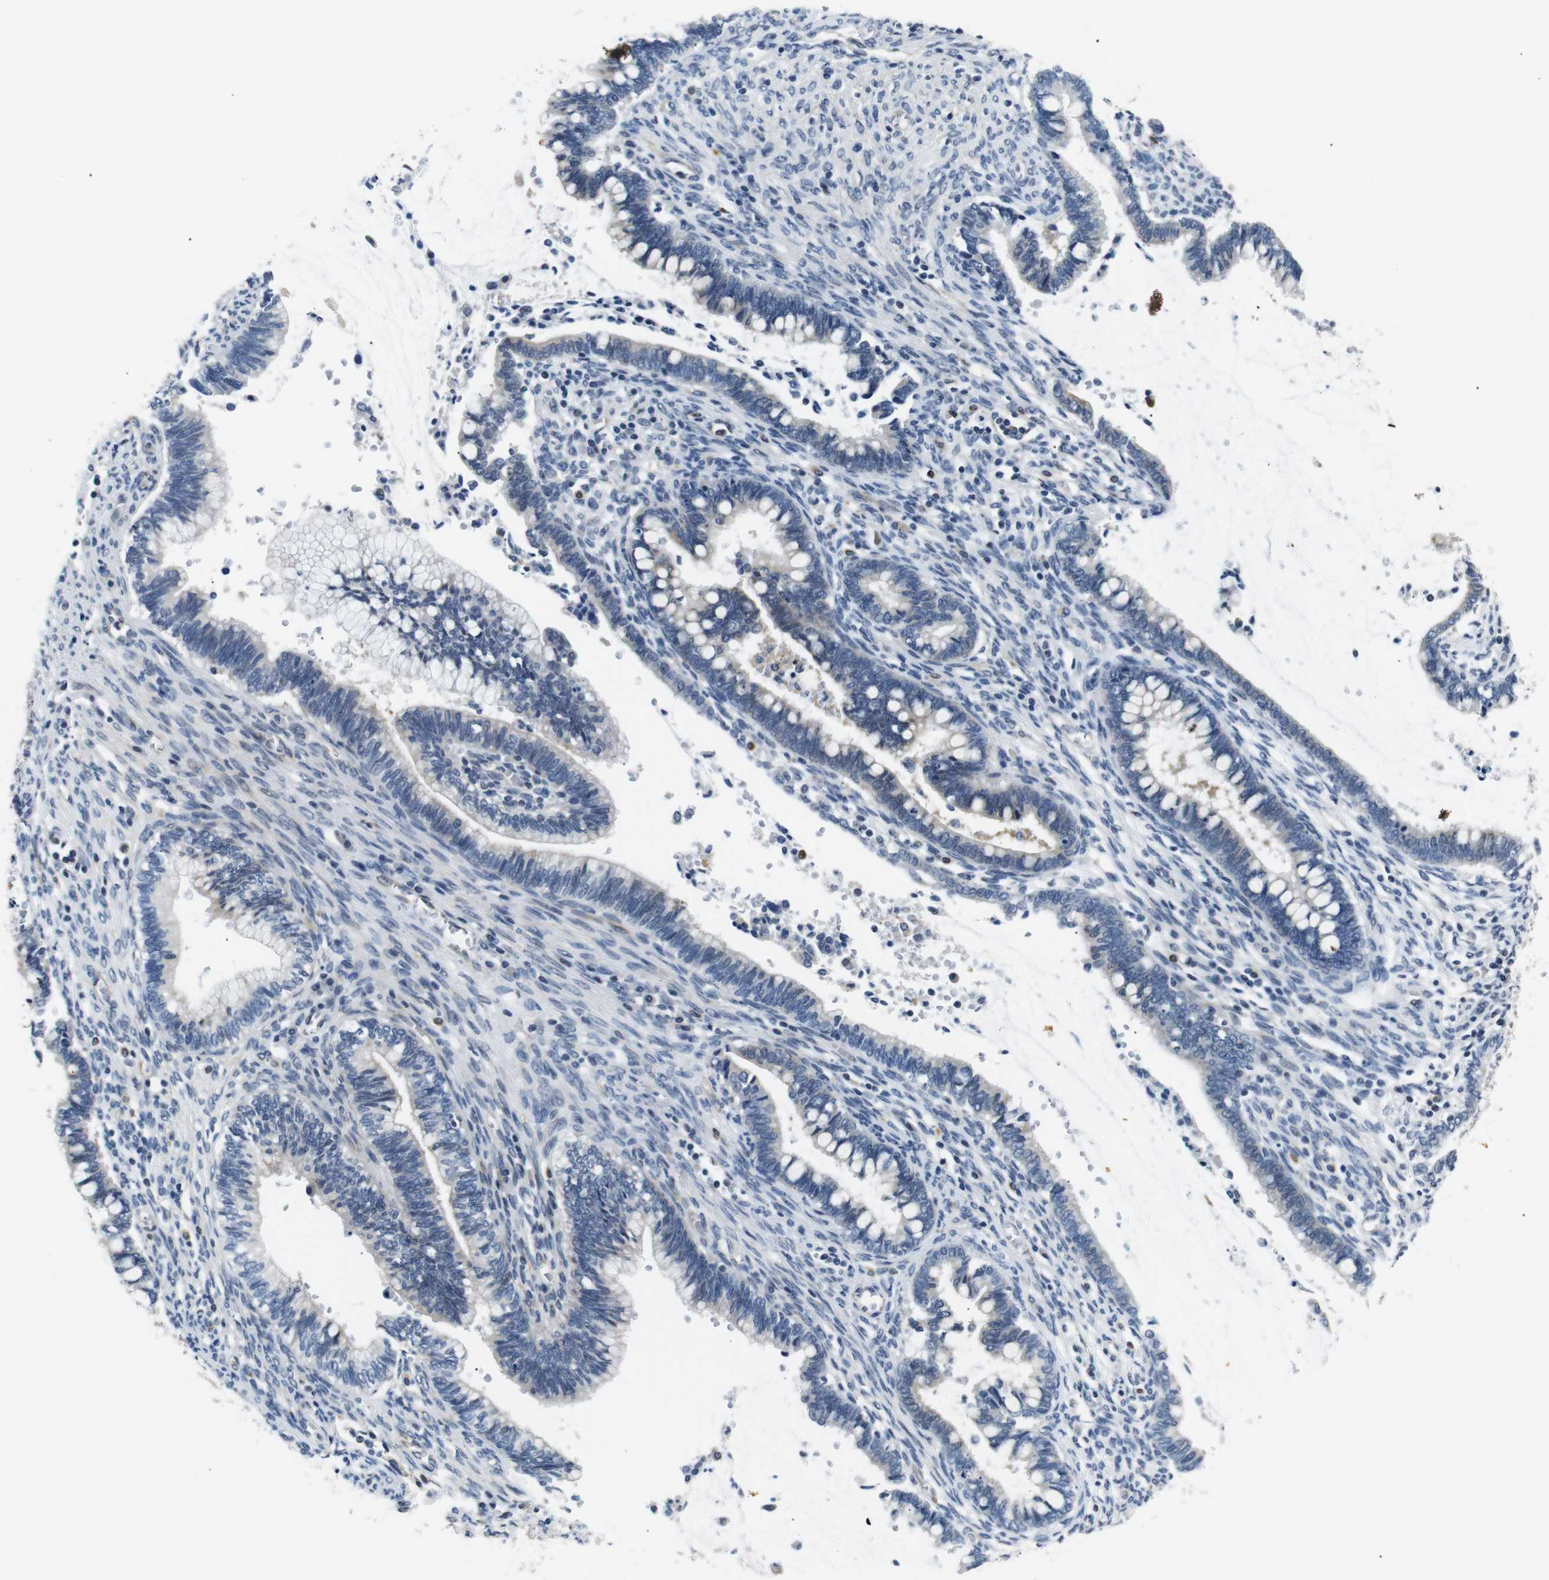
{"staining": {"intensity": "weak", "quantity": "<25%", "location": "cytoplasmic/membranous"}, "tissue": "cervical cancer", "cell_type": "Tumor cells", "image_type": "cancer", "snomed": [{"axis": "morphology", "description": "Adenocarcinoma, NOS"}, {"axis": "topography", "description": "Cervix"}], "caption": "Tumor cells show no significant expression in cervical cancer. (DAB immunohistochemistry (IHC) with hematoxylin counter stain).", "gene": "TAFA1", "patient": {"sex": "female", "age": 44}}